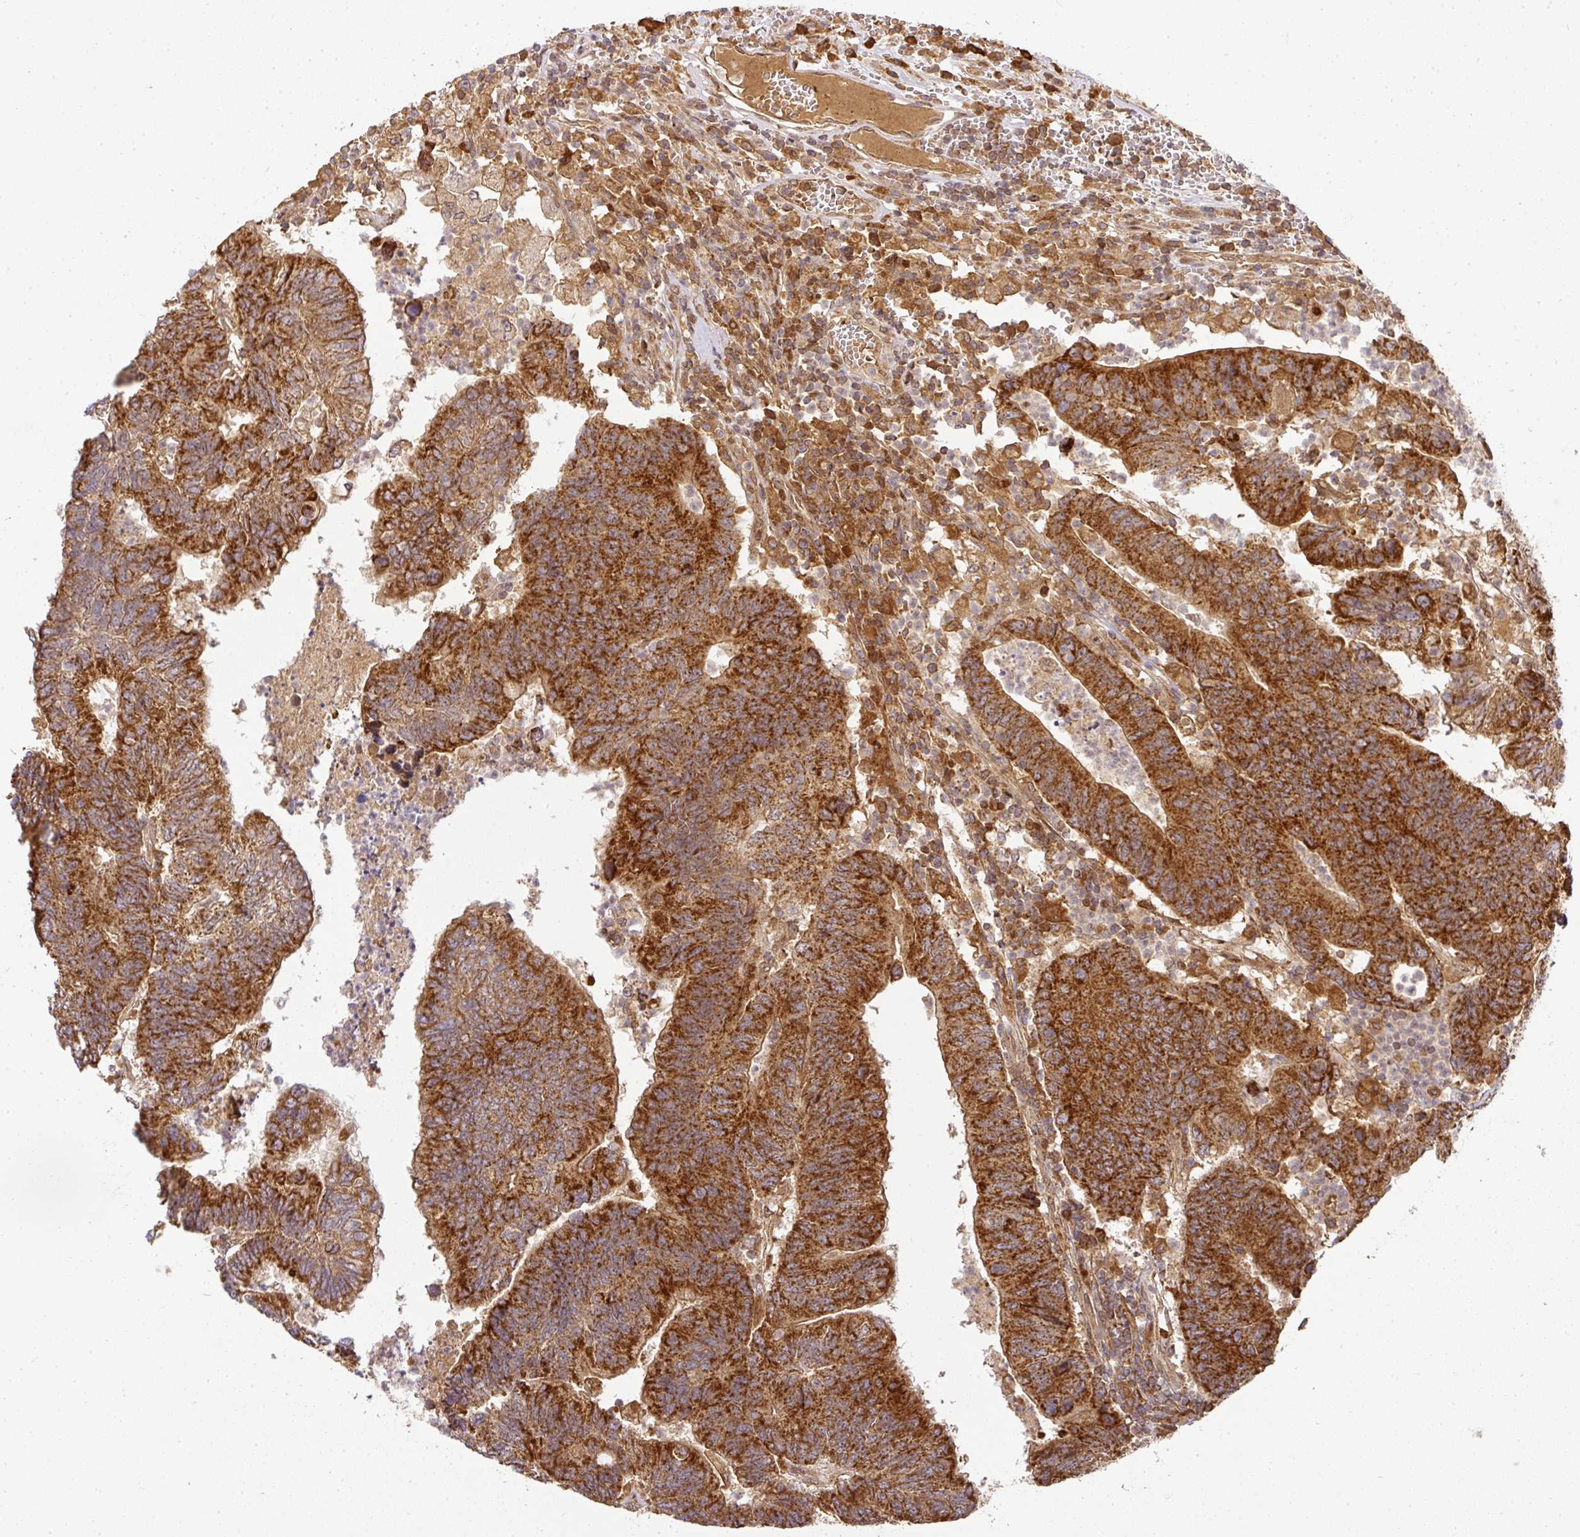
{"staining": {"intensity": "strong", "quantity": ">75%", "location": "cytoplasmic/membranous"}, "tissue": "colorectal cancer", "cell_type": "Tumor cells", "image_type": "cancer", "snomed": [{"axis": "morphology", "description": "Adenocarcinoma, NOS"}, {"axis": "topography", "description": "Colon"}], "caption": "Tumor cells display strong cytoplasmic/membranous expression in about >75% of cells in colorectal cancer.", "gene": "MALSU1", "patient": {"sex": "female", "age": 48}}